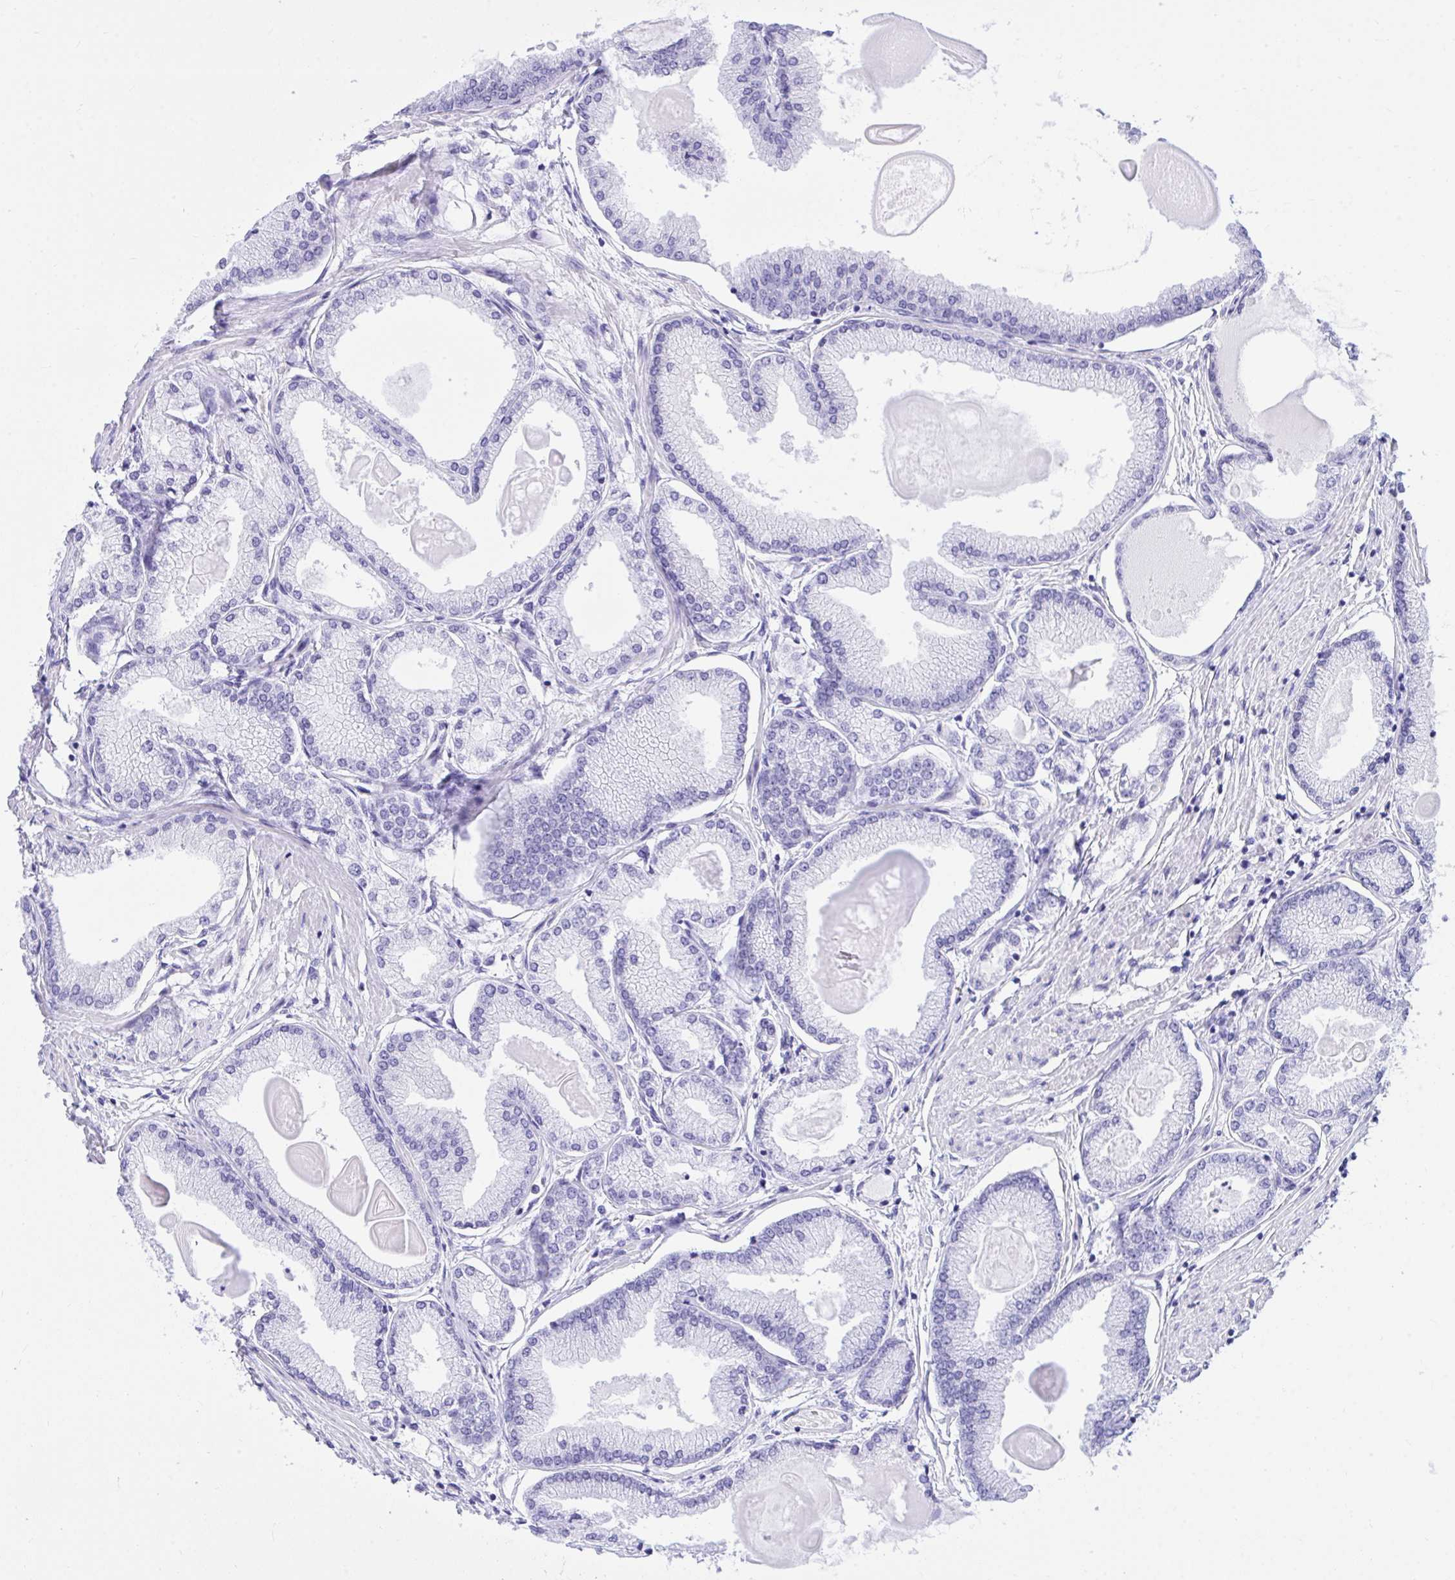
{"staining": {"intensity": "negative", "quantity": "none", "location": "none"}, "tissue": "prostate cancer", "cell_type": "Tumor cells", "image_type": "cancer", "snomed": [{"axis": "morphology", "description": "Adenocarcinoma, High grade"}, {"axis": "topography", "description": "Prostate"}], "caption": "This is a photomicrograph of IHC staining of prostate cancer (adenocarcinoma (high-grade)), which shows no staining in tumor cells. (DAB IHC visualized using brightfield microscopy, high magnification).", "gene": "TLN2", "patient": {"sex": "male", "age": 68}}